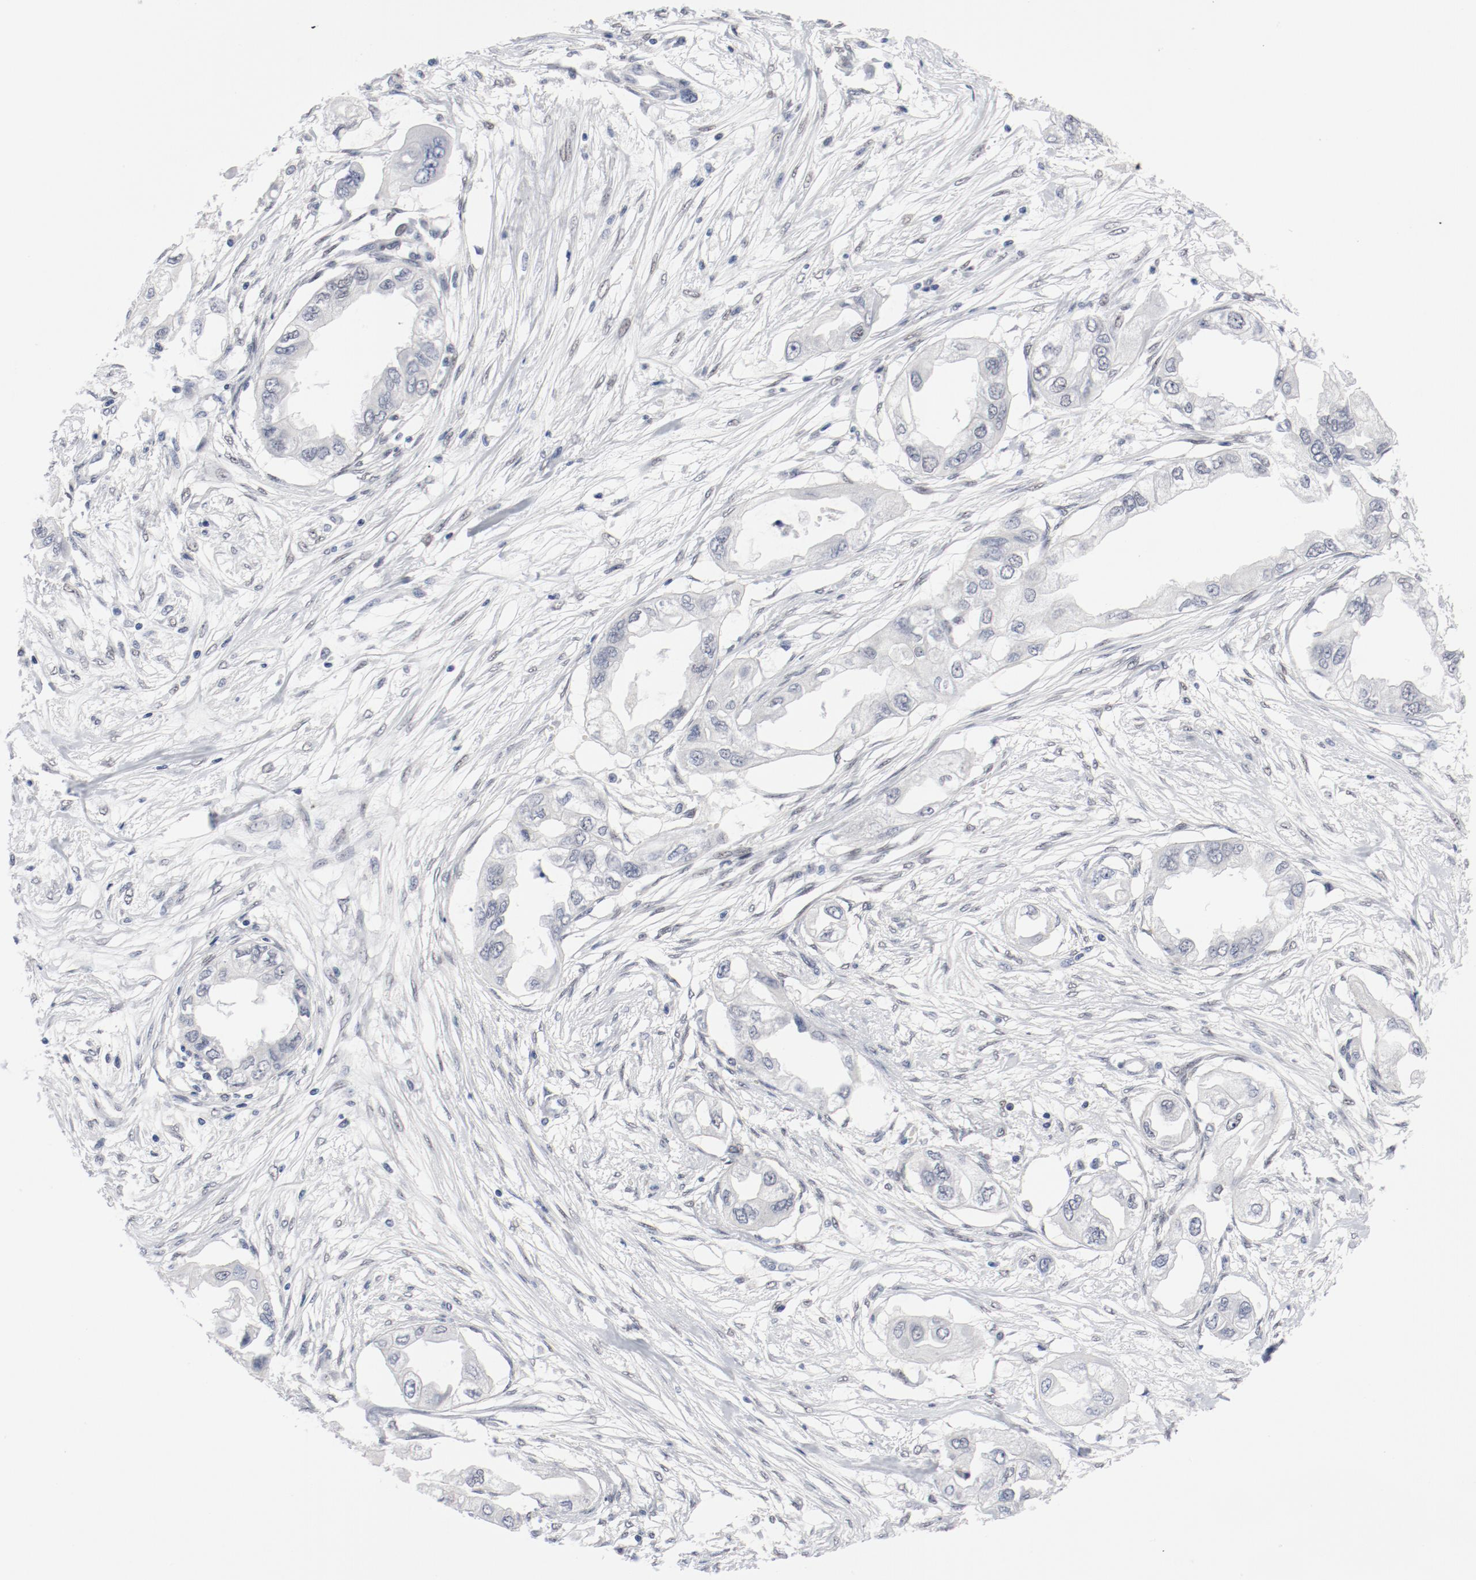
{"staining": {"intensity": "weak", "quantity": "<25%", "location": "nuclear"}, "tissue": "endometrial cancer", "cell_type": "Tumor cells", "image_type": "cancer", "snomed": [{"axis": "morphology", "description": "Adenocarcinoma, NOS"}, {"axis": "topography", "description": "Endometrium"}], "caption": "This is an immunohistochemistry (IHC) photomicrograph of human endometrial cancer. There is no expression in tumor cells.", "gene": "ARNT", "patient": {"sex": "female", "age": 67}}